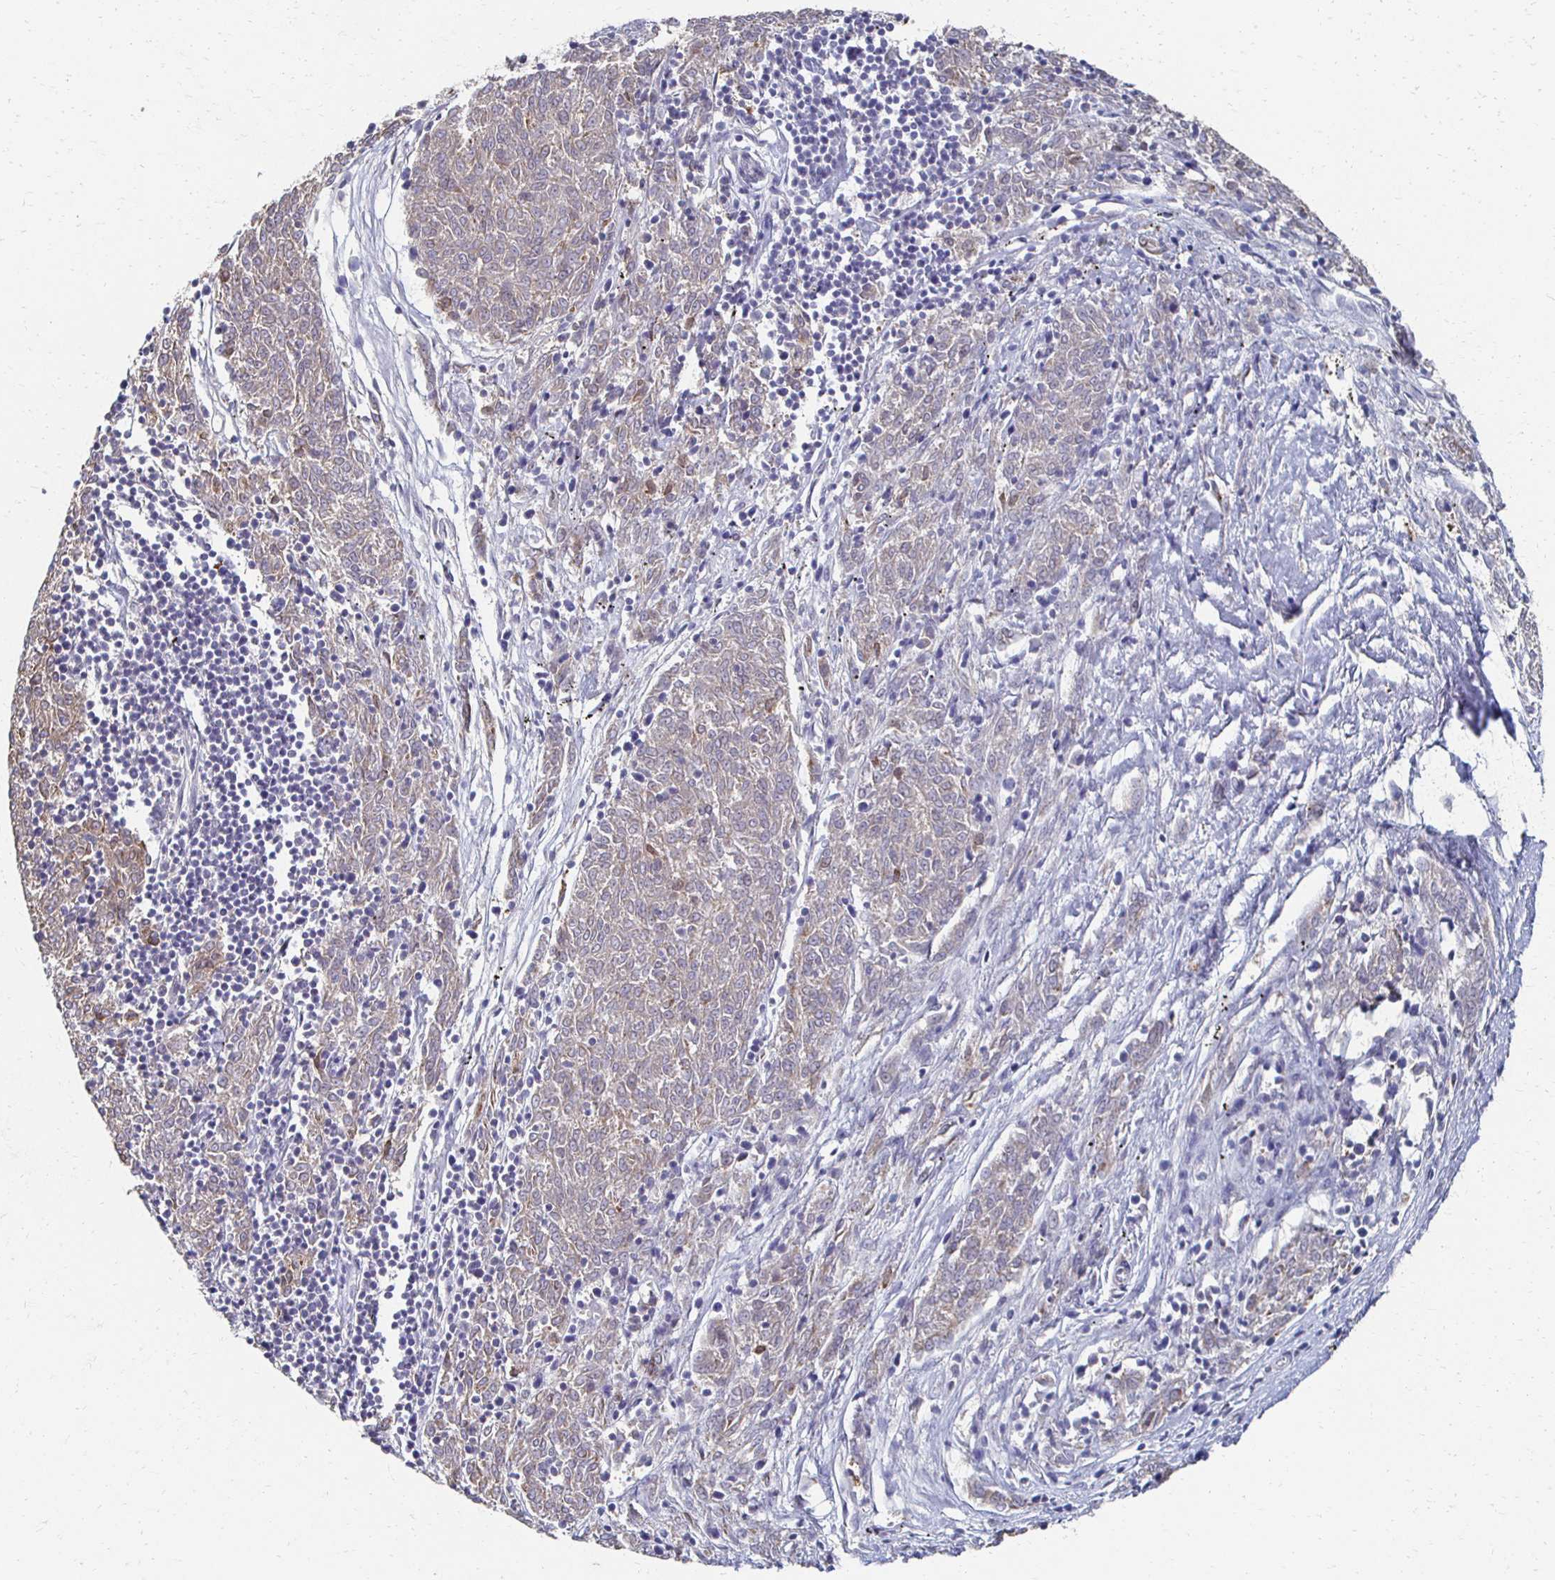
{"staining": {"intensity": "weak", "quantity": ">75%", "location": "cytoplasmic/membranous"}, "tissue": "melanoma", "cell_type": "Tumor cells", "image_type": "cancer", "snomed": [{"axis": "morphology", "description": "Malignant melanoma, NOS"}, {"axis": "topography", "description": "Skin"}], "caption": "IHC photomicrograph of human malignant melanoma stained for a protein (brown), which shows low levels of weak cytoplasmic/membranous expression in approximately >75% of tumor cells.", "gene": "CX3CR1", "patient": {"sex": "female", "age": 72}}